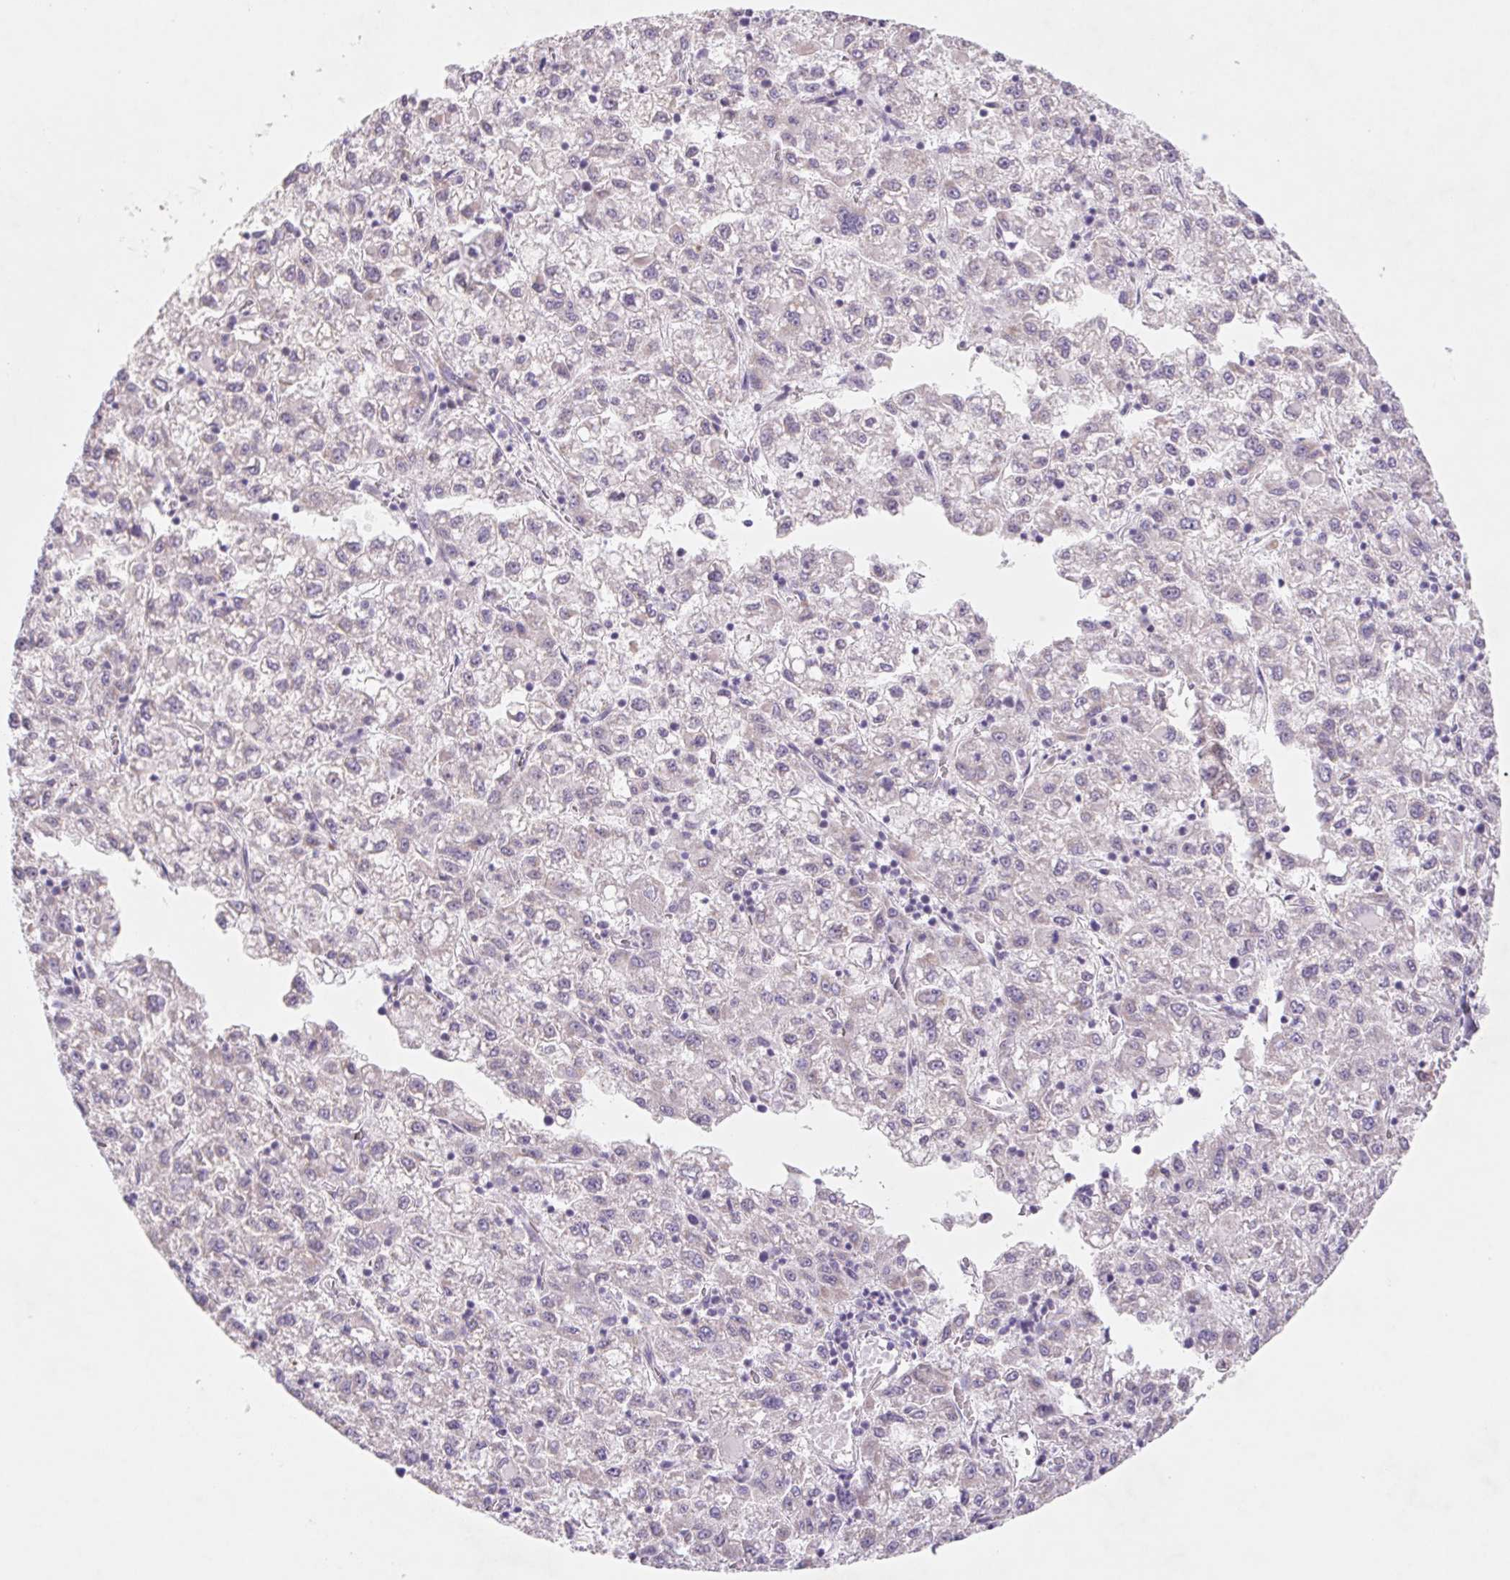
{"staining": {"intensity": "negative", "quantity": "none", "location": "none"}, "tissue": "liver cancer", "cell_type": "Tumor cells", "image_type": "cancer", "snomed": [{"axis": "morphology", "description": "Carcinoma, Hepatocellular, NOS"}, {"axis": "topography", "description": "Liver"}], "caption": "This is an IHC histopathology image of human liver cancer (hepatocellular carcinoma). There is no positivity in tumor cells.", "gene": "DPPA5", "patient": {"sex": "male", "age": 40}}